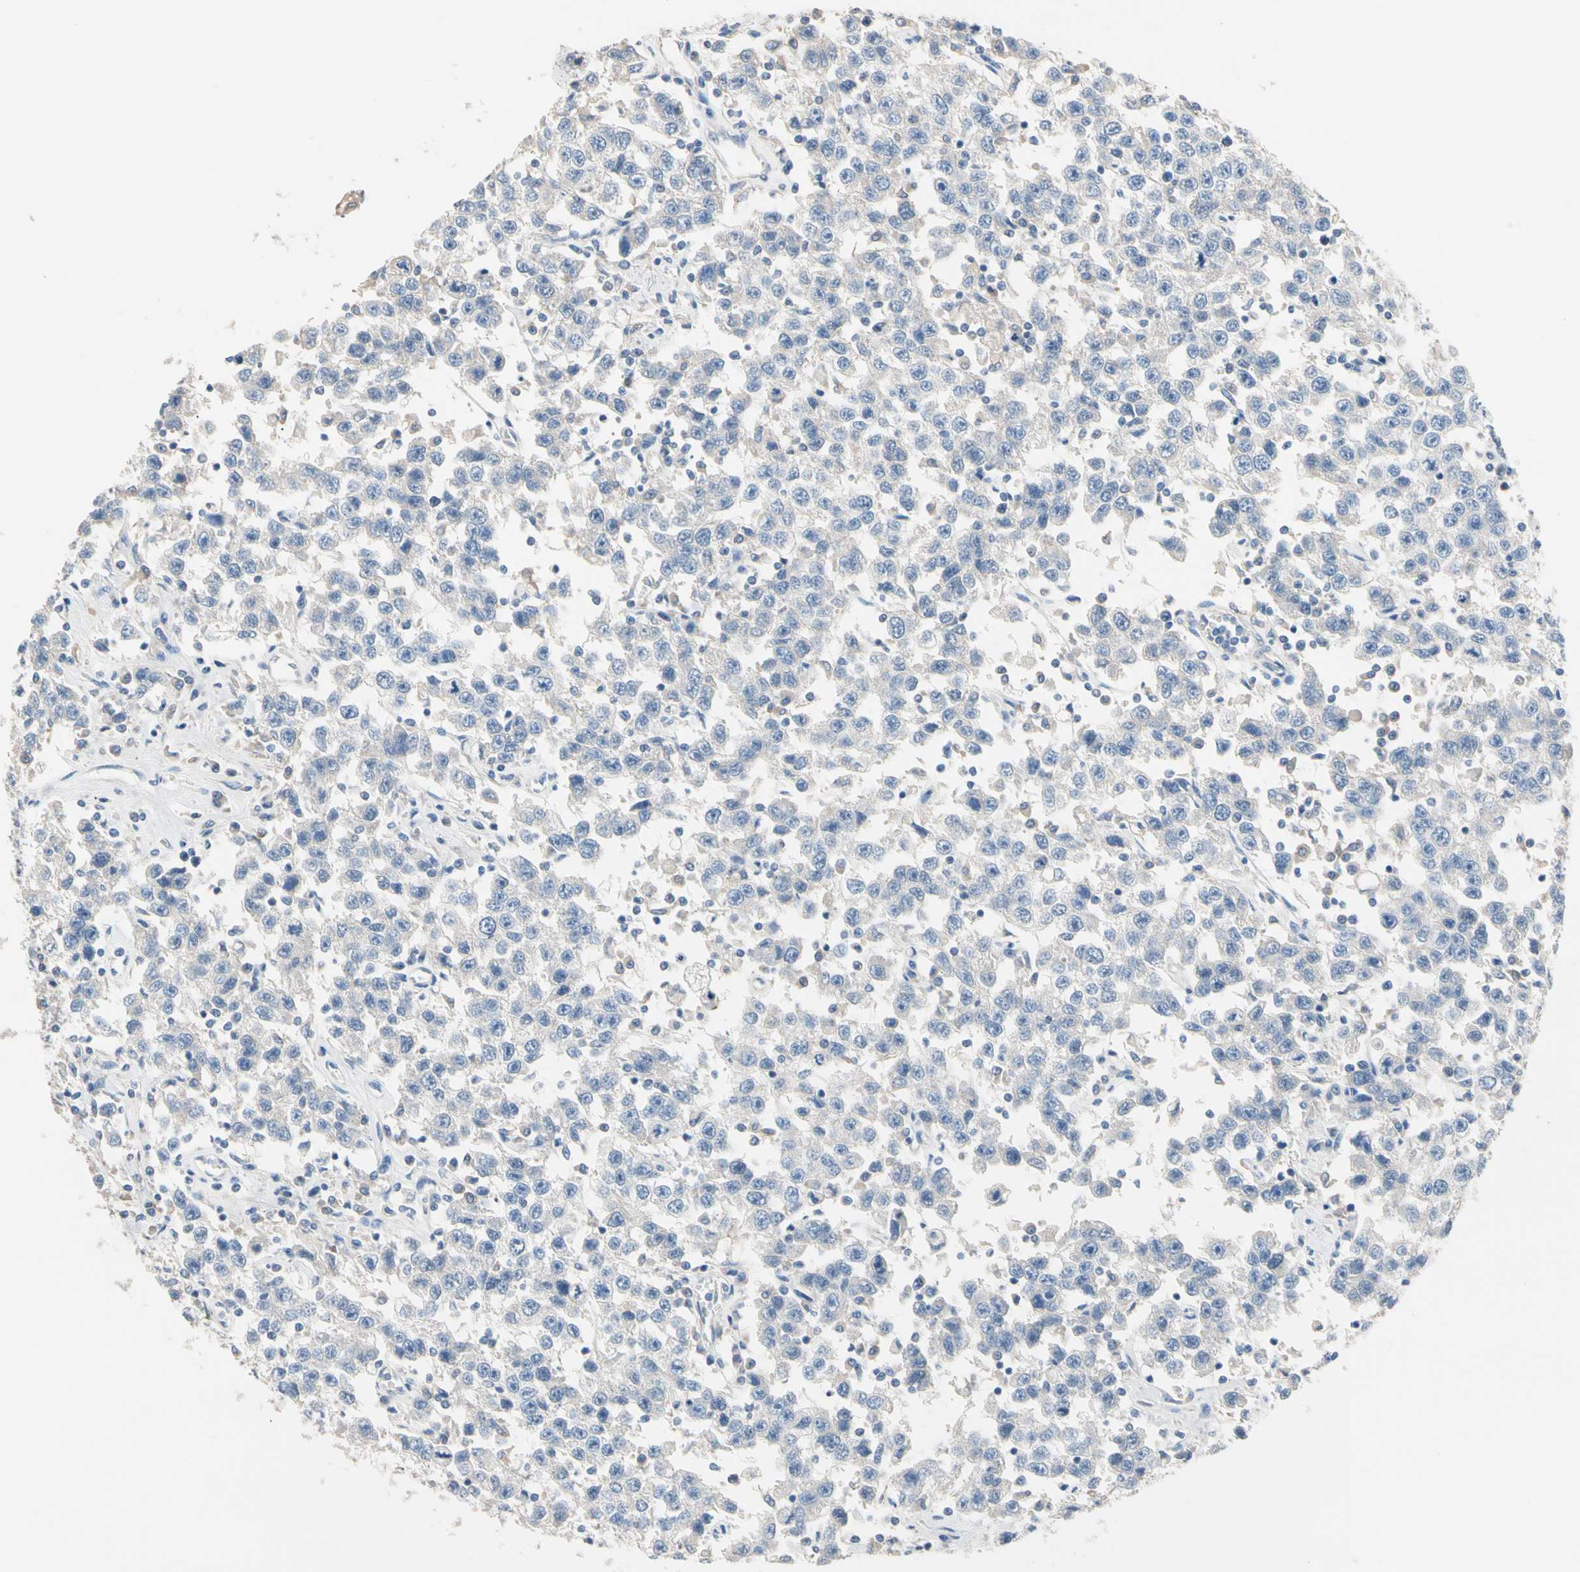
{"staining": {"intensity": "negative", "quantity": "none", "location": "none"}, "tissue": "testis cancer", "cell_type": "Tumor cells", "image_type": "cancer", "snomed": [{"axis": "morphology", "description": "Seminoma, NOS"}, {"axis": "topography", "description": "Testis"}], "caption": "Immunohistochemistry (IHC) histopathology image of neoplastic tissue: human seminoma (testis) stained with DAB displays no significant protein staining in tumor cells.", "gene": "BBOX1", "patient": {"sex": "male", "age": 41}}